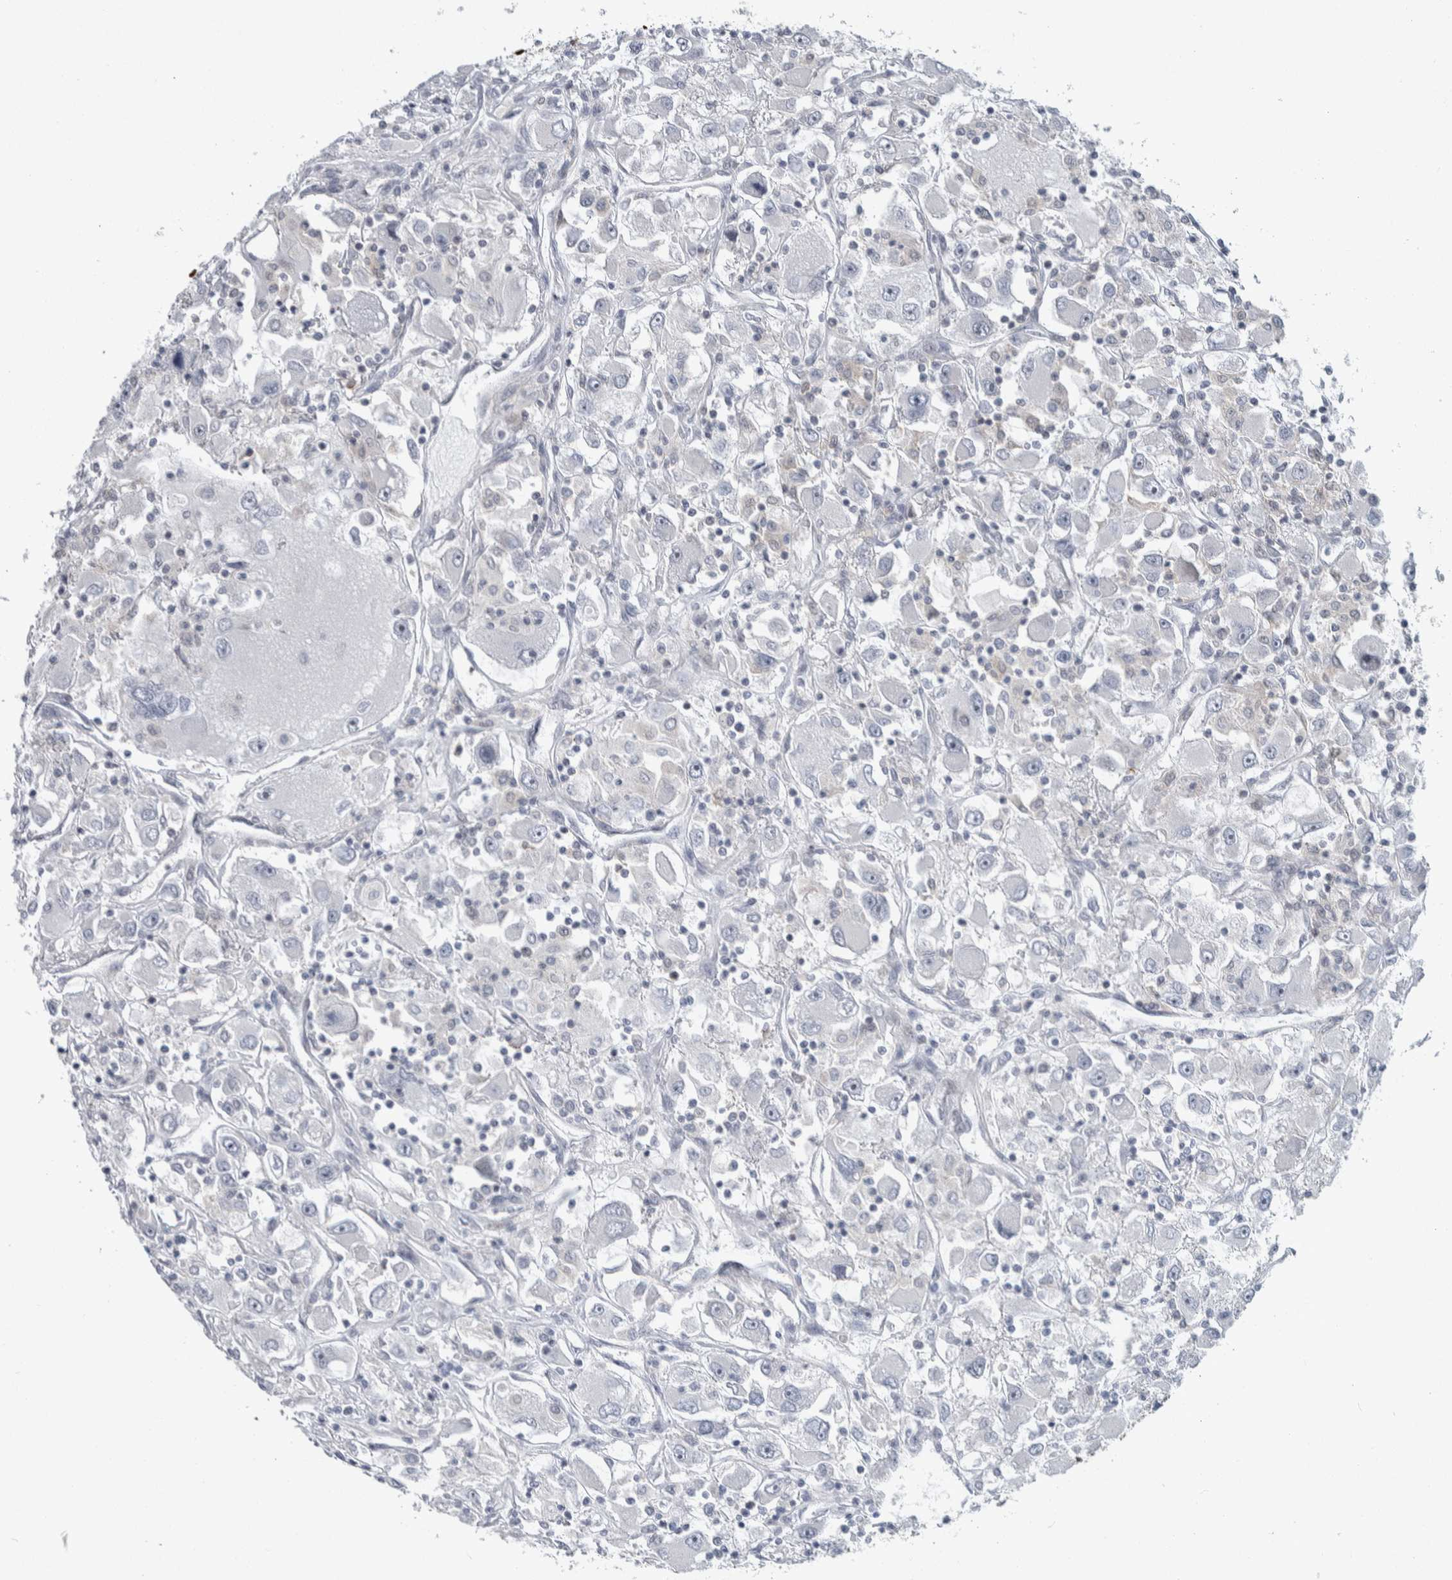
{"staining": {"intensity": "negative", "quantity": "none", "location": "none"}, "tissue": "renal cancer", "cell_type": "Tumor cells", "image_type": "cancer", "snomed": [{"axis": "morphology", "description": "Adenocarcinoma, NOS"}, {"axis": "topography", "description": "Kidney"}], "caption": "Tumor cells are negative for brown protein staining in renal adenocarcinoma.", "gene": "PTPA", "patient": {"sex": "female", "age": 52}}